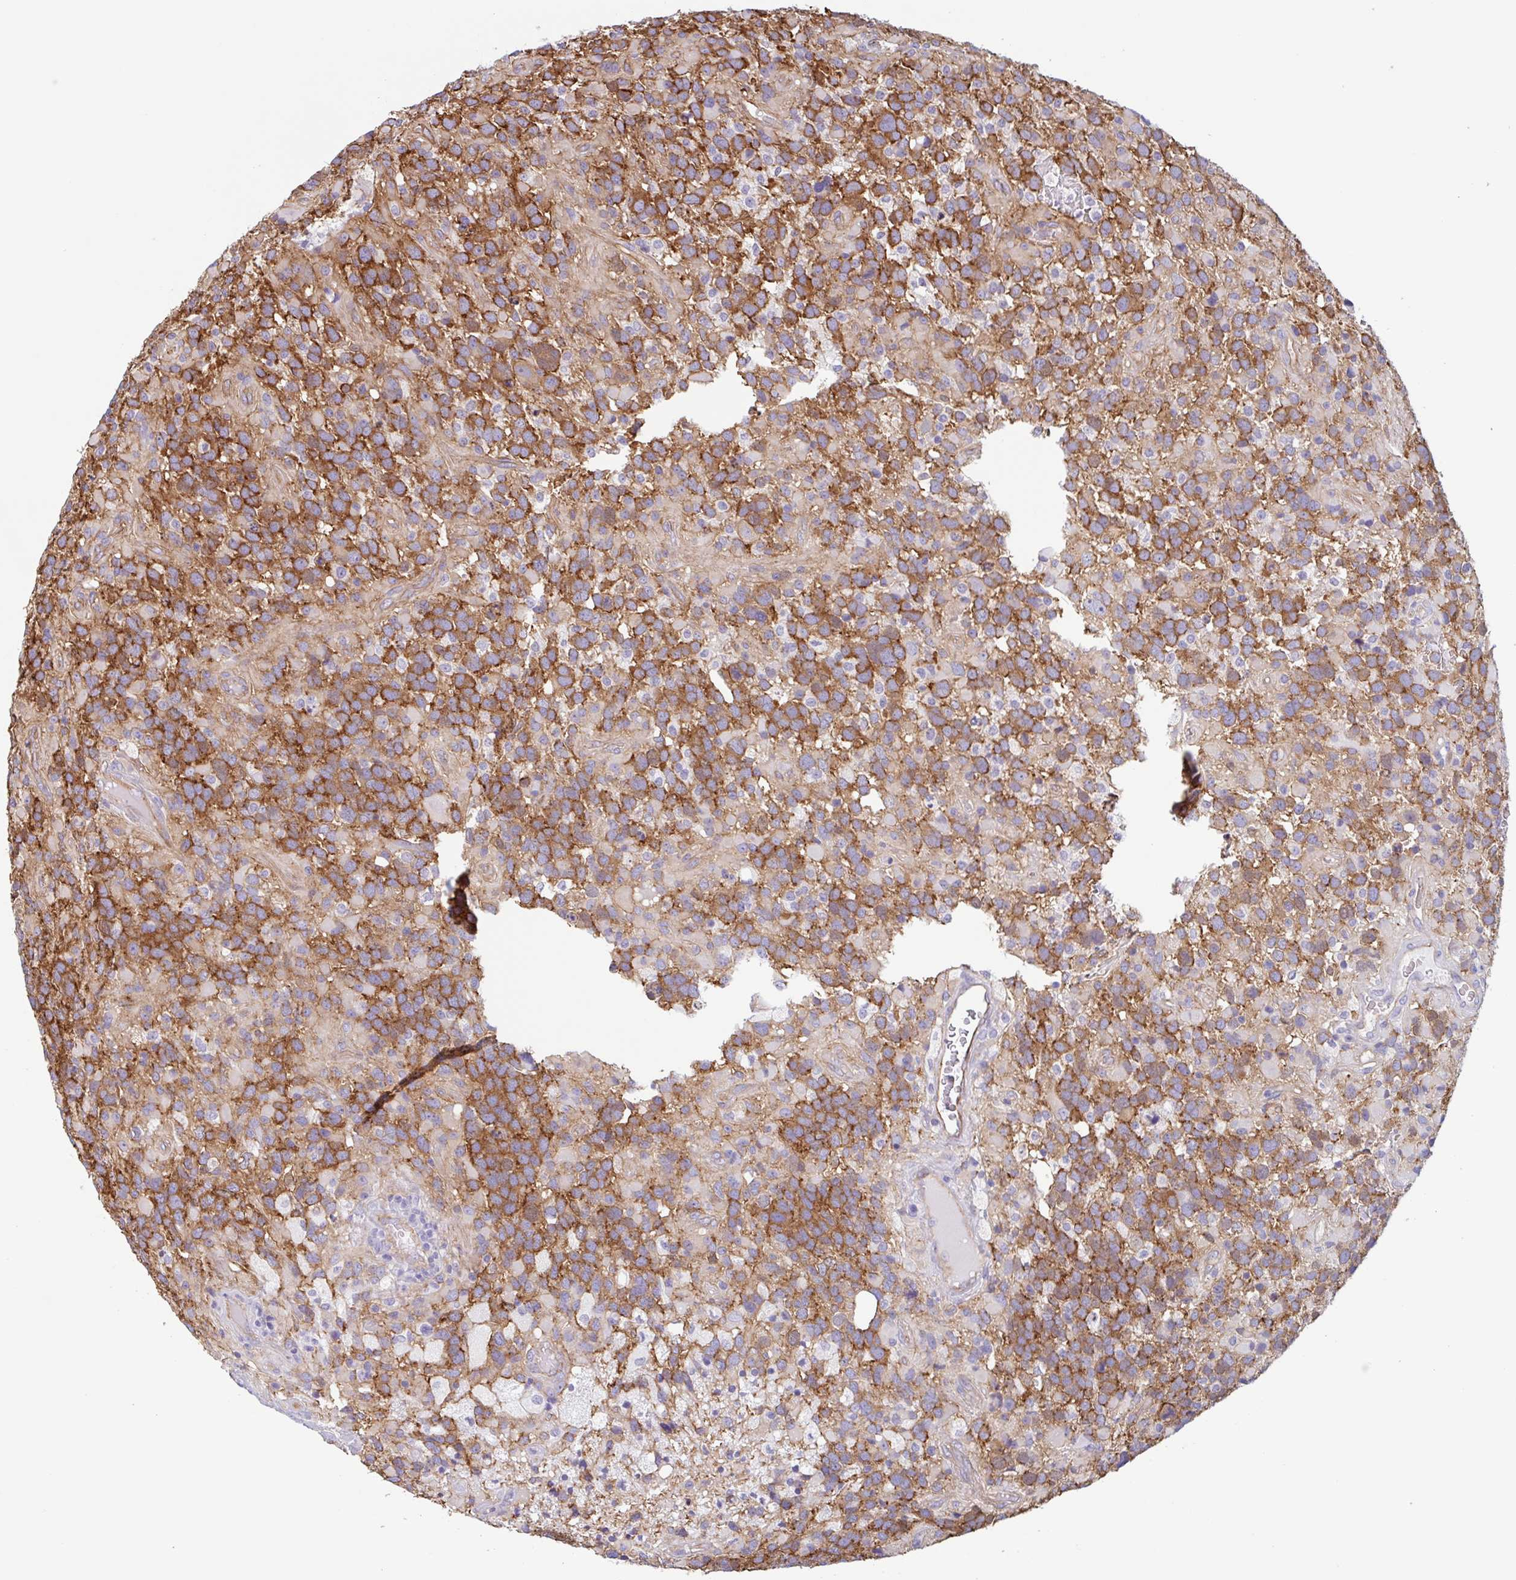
{"staining": {"intensity": "strong", "quantity": "25%-75%", "location": "cytoplasmic/membranous"}, "tissue": "glioma", "cell_type": "Tumor cells", "image_type": "cancer", "snomed": [{"axis": "morphology", "description": "Glioma, malignant, High grade"}, {"axis": "topography", "description": "Brain"}], "caption": "Malignant glioma (high-grade) stained with immunohistochemistry shows strong cytoplasmic/membranous staining in approximately 25%-75% of tumor cells. (DAB (3,3'-diaminobenzidine) = brown stain, brightfield microscopy at high magnification).", "gene": "MYH10", "patient": {"sex": "female", "age": 40}}